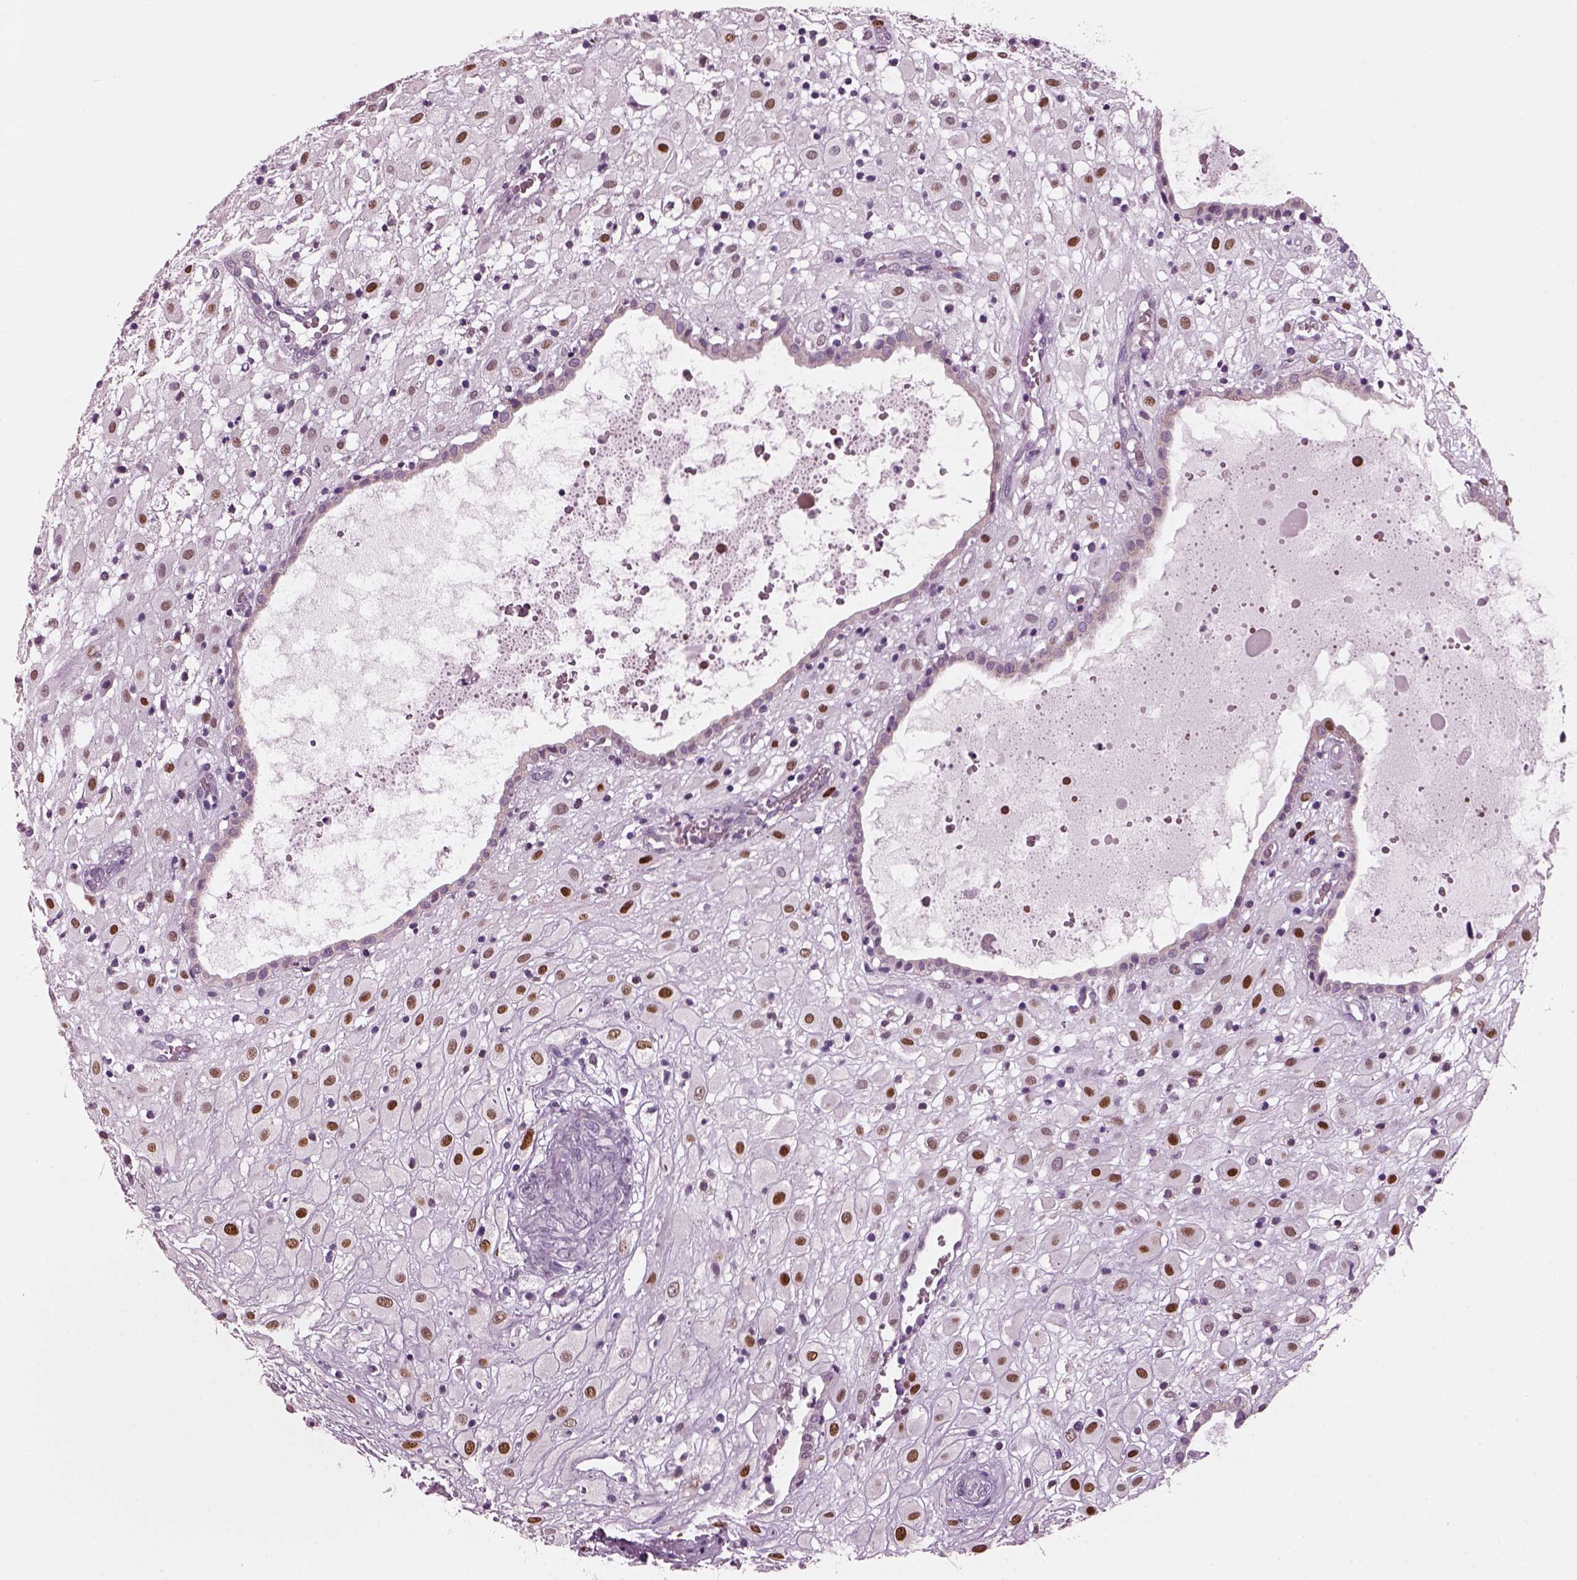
{"staining": {"intensity": "strong", "quantity": "<25%", "location": "nuclear"}, "tissue": "placenta", "cell_type": "Decidual cells", "image_type": "normal", "snomed": [{"axis": "morphology", "description": "Normal tissue, NOS"}, {"axis": "topography", "description": "Placenta"}], "caption": "DAB (3,3'-diaminobenzidine) immunohistochemical staining of benign human placenta displays strong nuclear protein expression in approximately <25% of decidual cells.", "gene": "PRR9", "patient": {"sex": "female", "age": 24}}